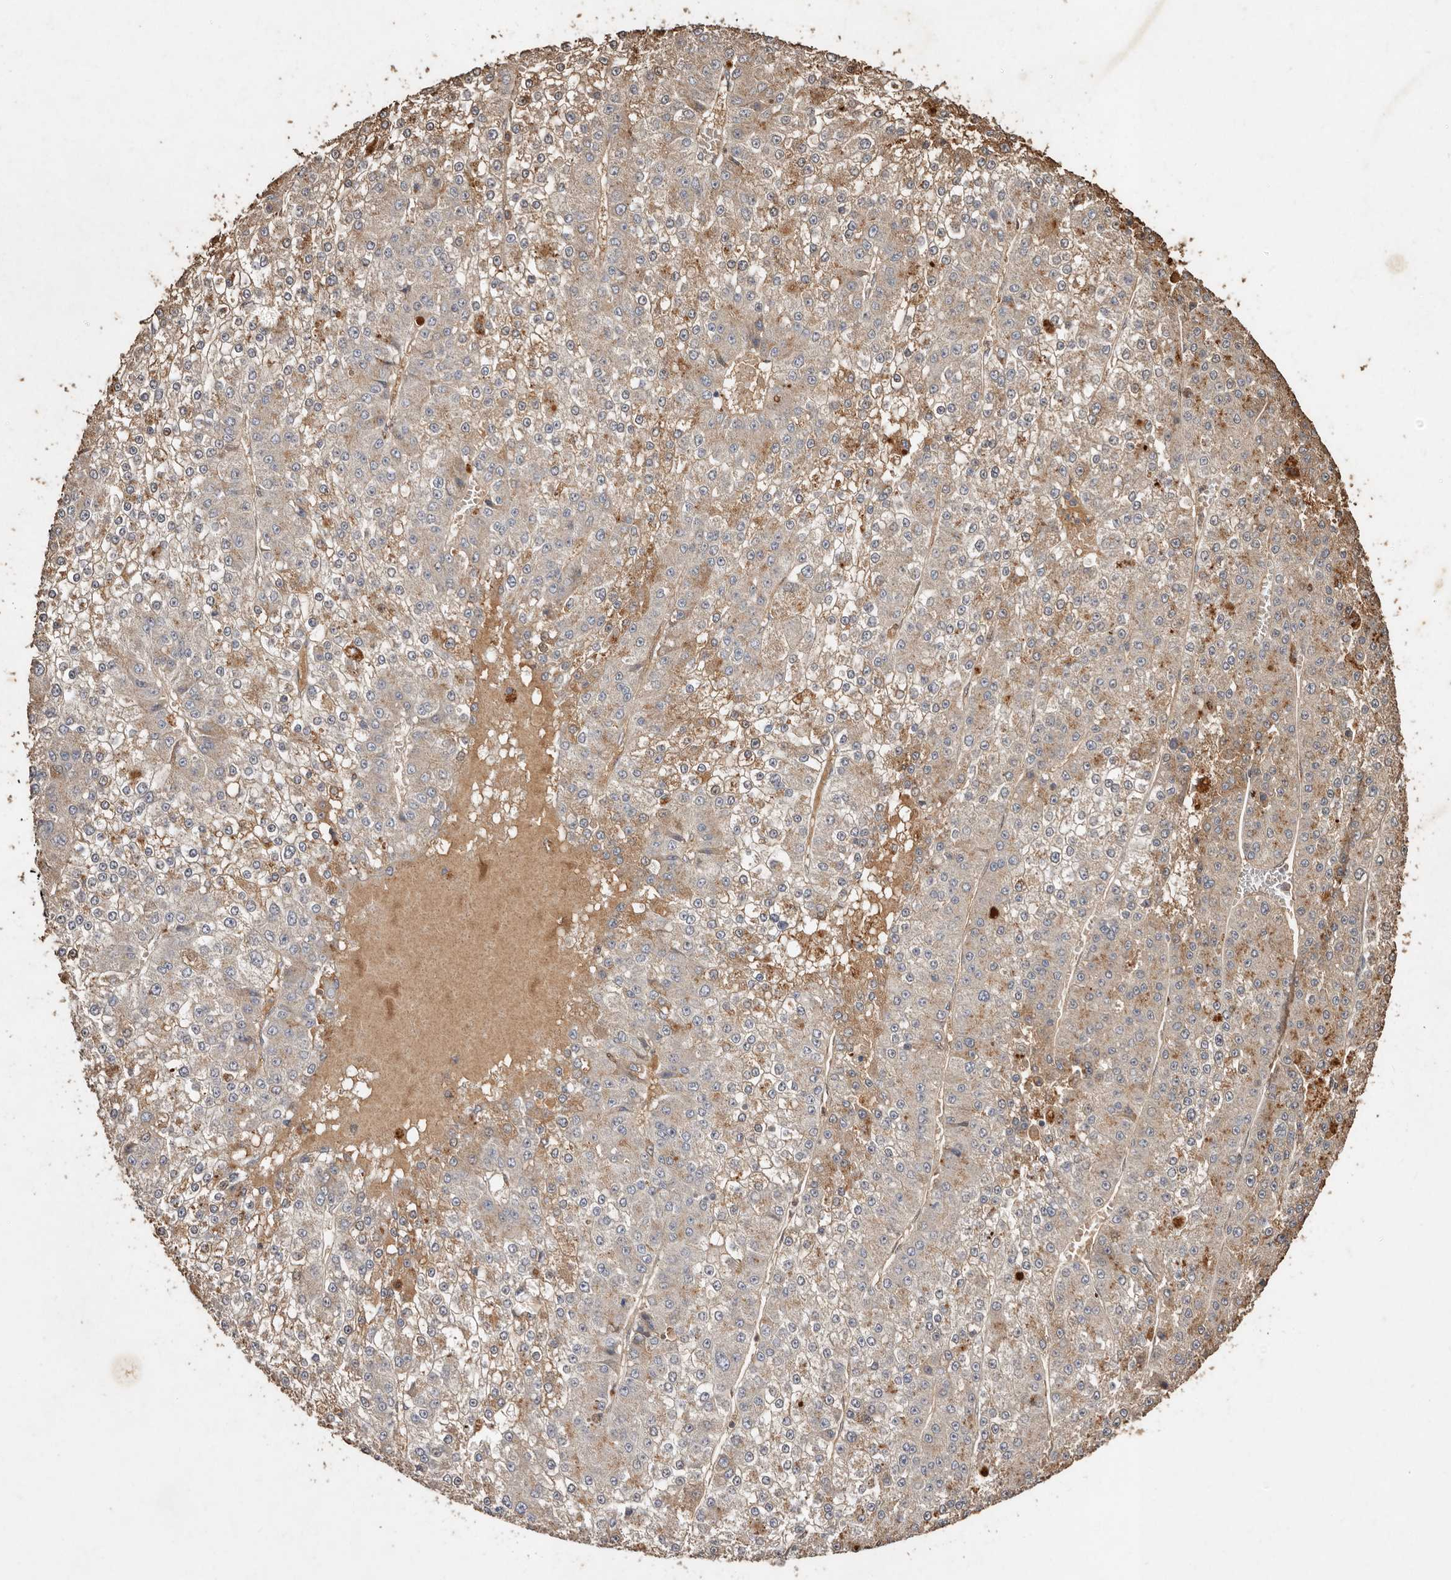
{"staining": {"intensity": "weak", "quantity": "25%-75%", "location": "cytoplasmic/membranous"}, "tissue": "liver cancer", "cell_type": "Tumor cells", "image_type": "cancer", "snomed": [{"axis": "morphology", "description": "Carcinoma, Hepatocellular, NOS"}, {"axis": "topography", "description": "Liver"}], "caption": "Immunohistochemistry of liver cancer shows low levels of weak cytoplasmic/membranous positivity in approximately 25%-75% of tumor cells. The staining was performed using DAB to visualize the protein expression in brown, while the nuclei were stained in blue with hematoxylin (Magnification: 20x).", "gene": "FARS2", "patient": {"sex": "female", "age": 73}}